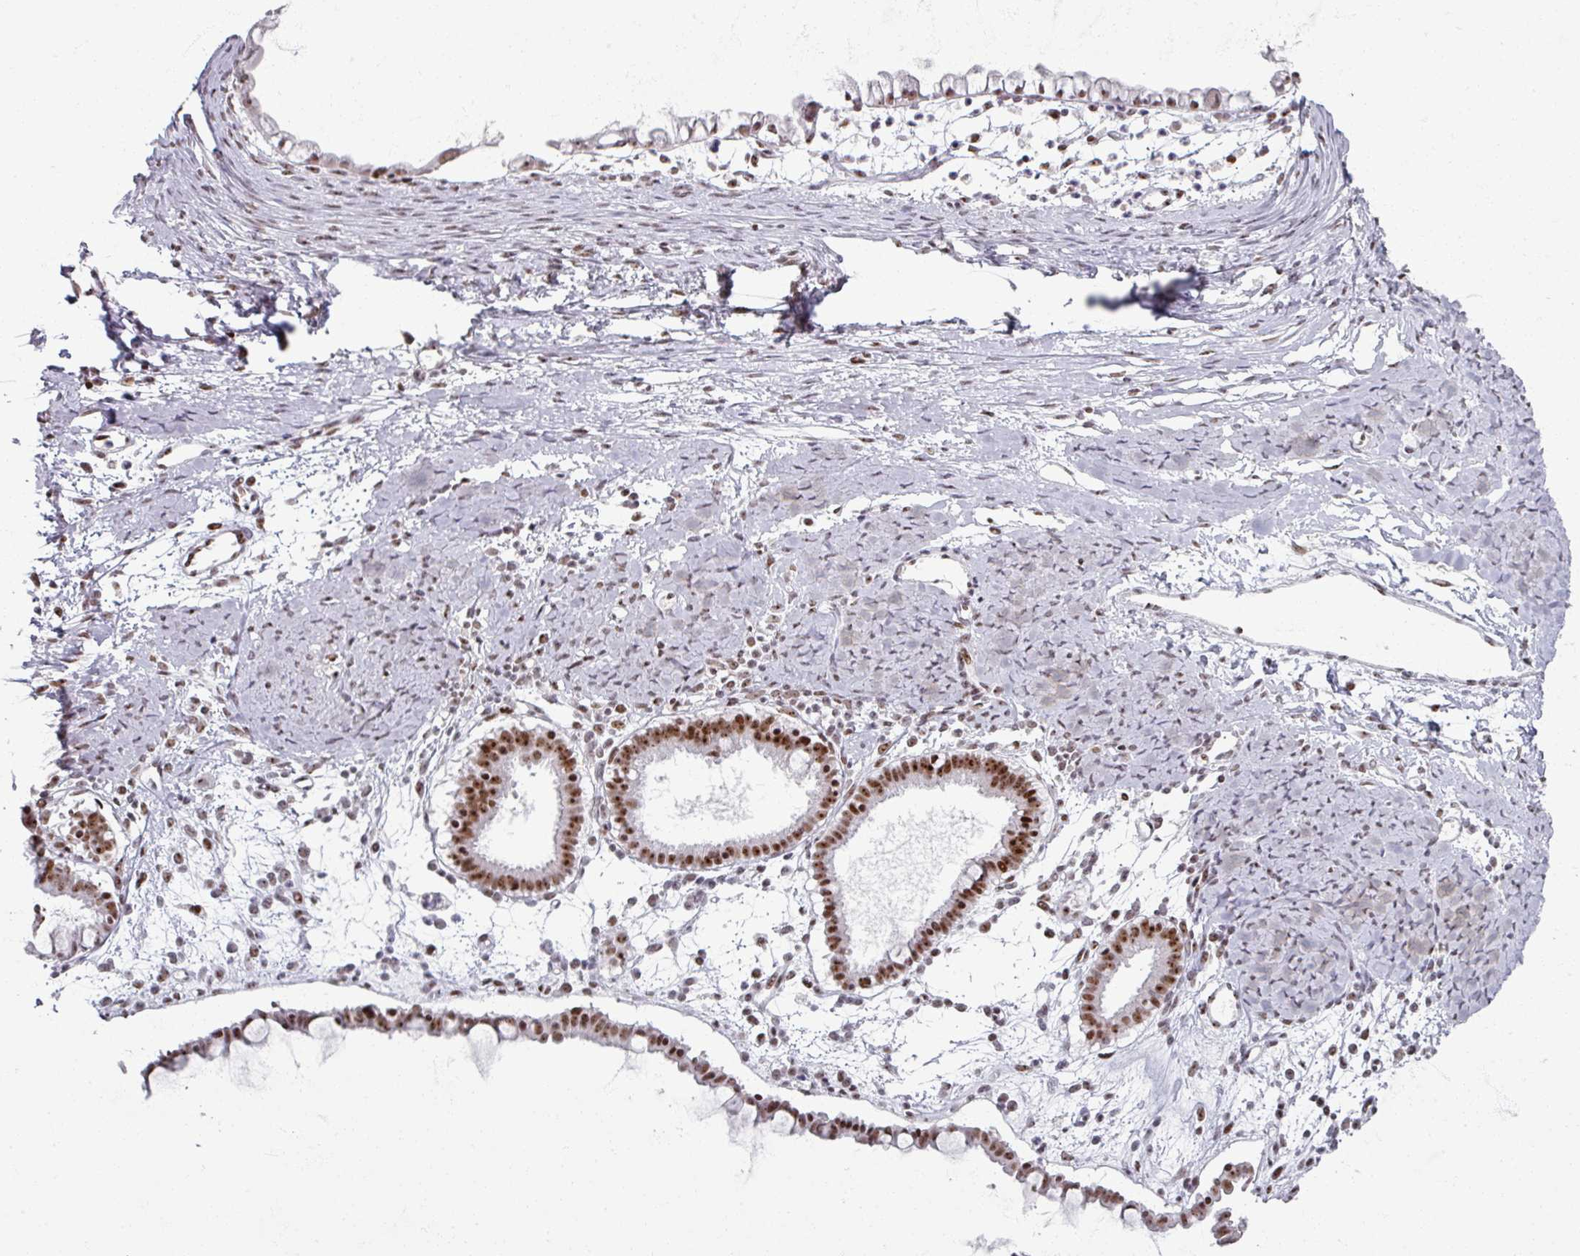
{"staining": {"intensity": "strong", "quantity": ">75%", "location": "nuclear"}, "tissue": "ovarian cancer", "cell_type": "Tumor cells", "image_type": "cancer", "snomed": [{"axis": "morphology", "description": "Cystadenocarcinoma, mucinous, NOS"}, {"axis": "topography", "description": "Ovary"}], "caption": "Ovarian cancer (mucinous cystadenocarcinoma) stained with immunohistochemistry shows strong nuclear expression in about >75% of tumor cells. (Stains: DAB (3,3'-diaminobenzidine) in brown, nuclei in blue, Microscopy: brightfield microscopy at high magnification).", "gene": "ADAR", "patient": {"sex": "female", "age": 61}}